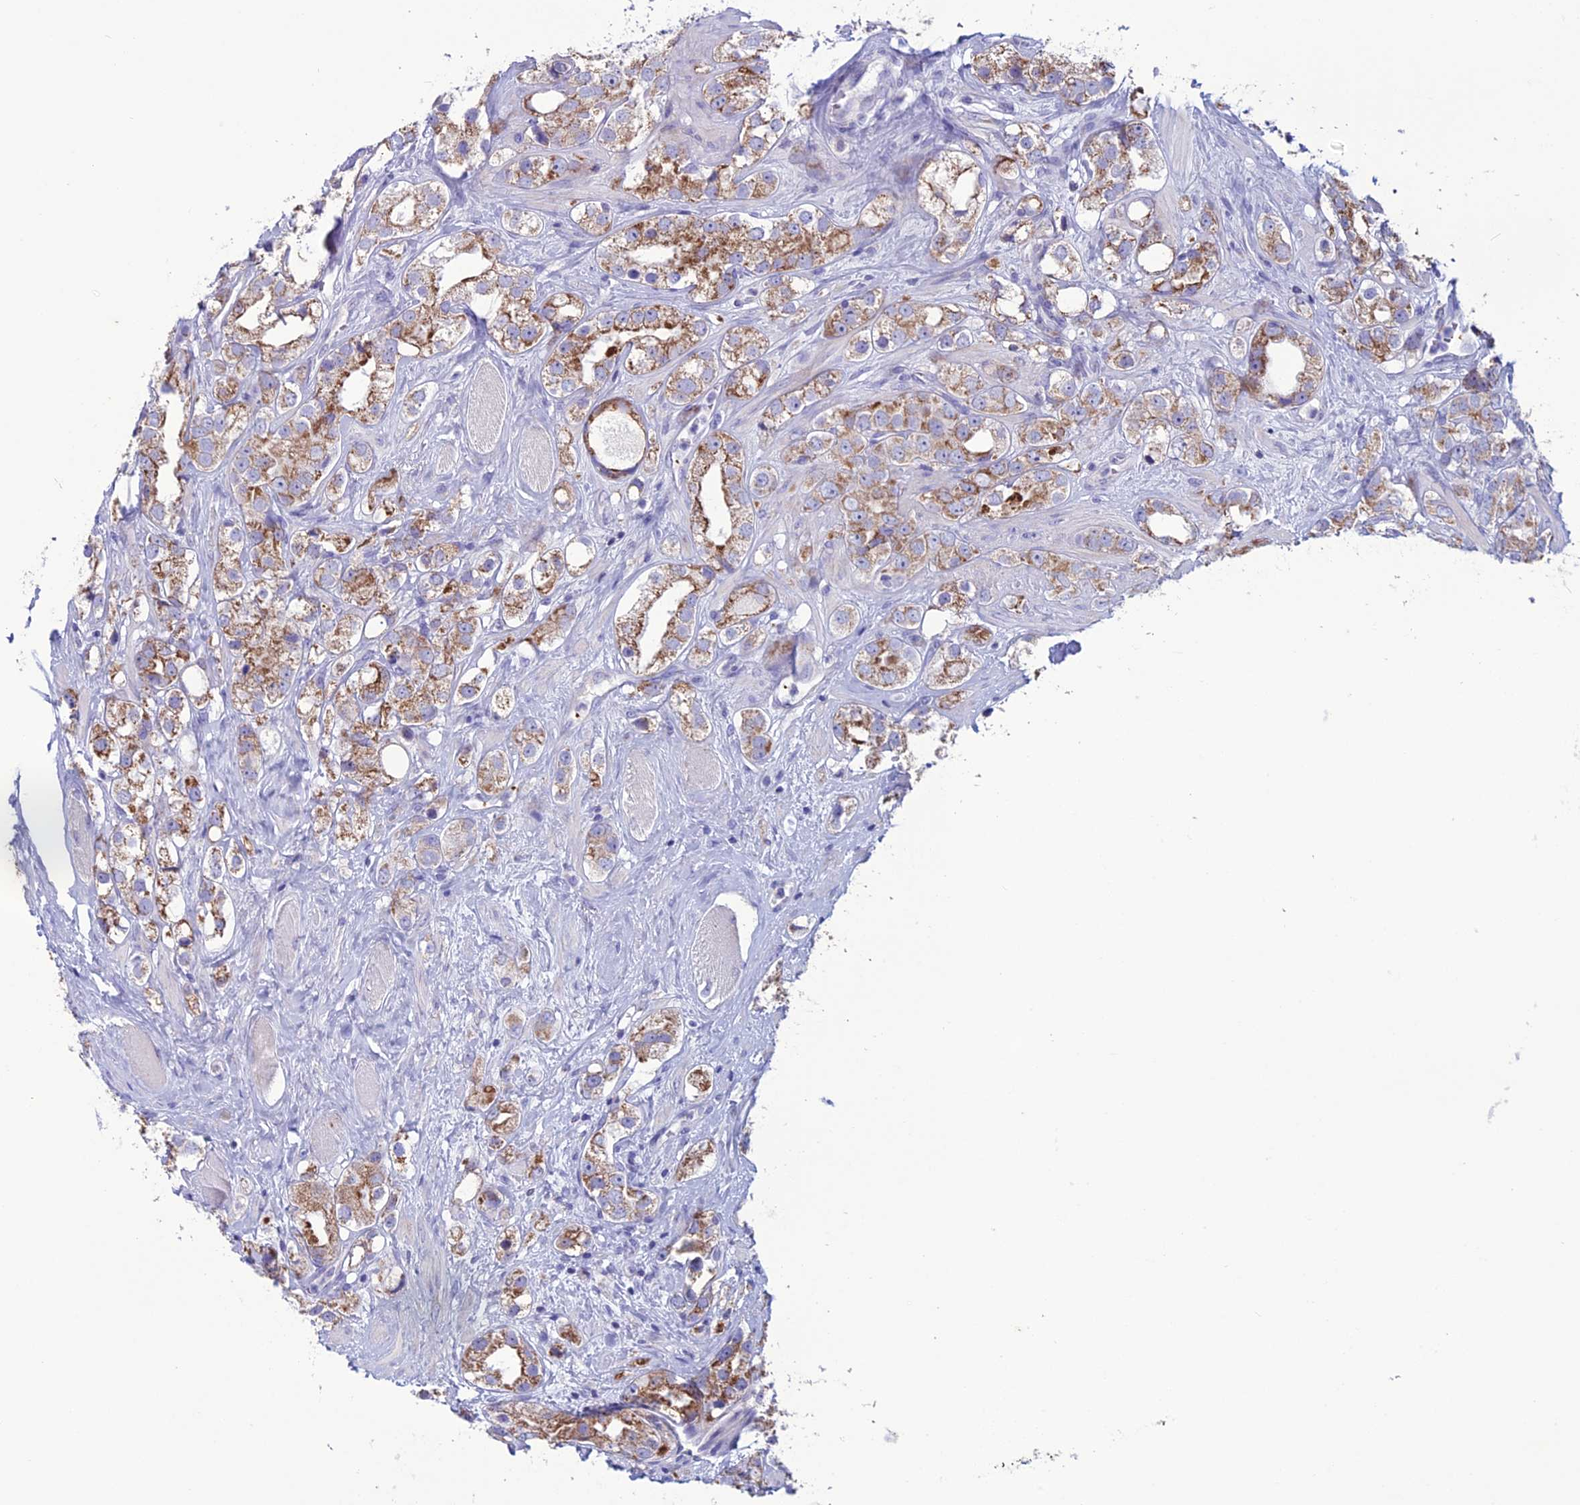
{"staining": {"intensity": "moderate", "quantity": ">75%", "location": "cytoplasmic/membranous"}, "tissue": "prostate cancer", "cell_type": "Tumor cells", "image_type": "cancer", "snomed": [{"axis": "morphology", "description": "Adenocarcinoma, NOS"}, {"axis": "topography", "description": "Prostate"}], "caption": "Adenocarcinoma (prostate) stained for a protein exhibits moderate cytoplasmic/membranous positivity in tumor cells.", "gene": "C21orf140", "patient": {"sex": "male", "age": 79}}